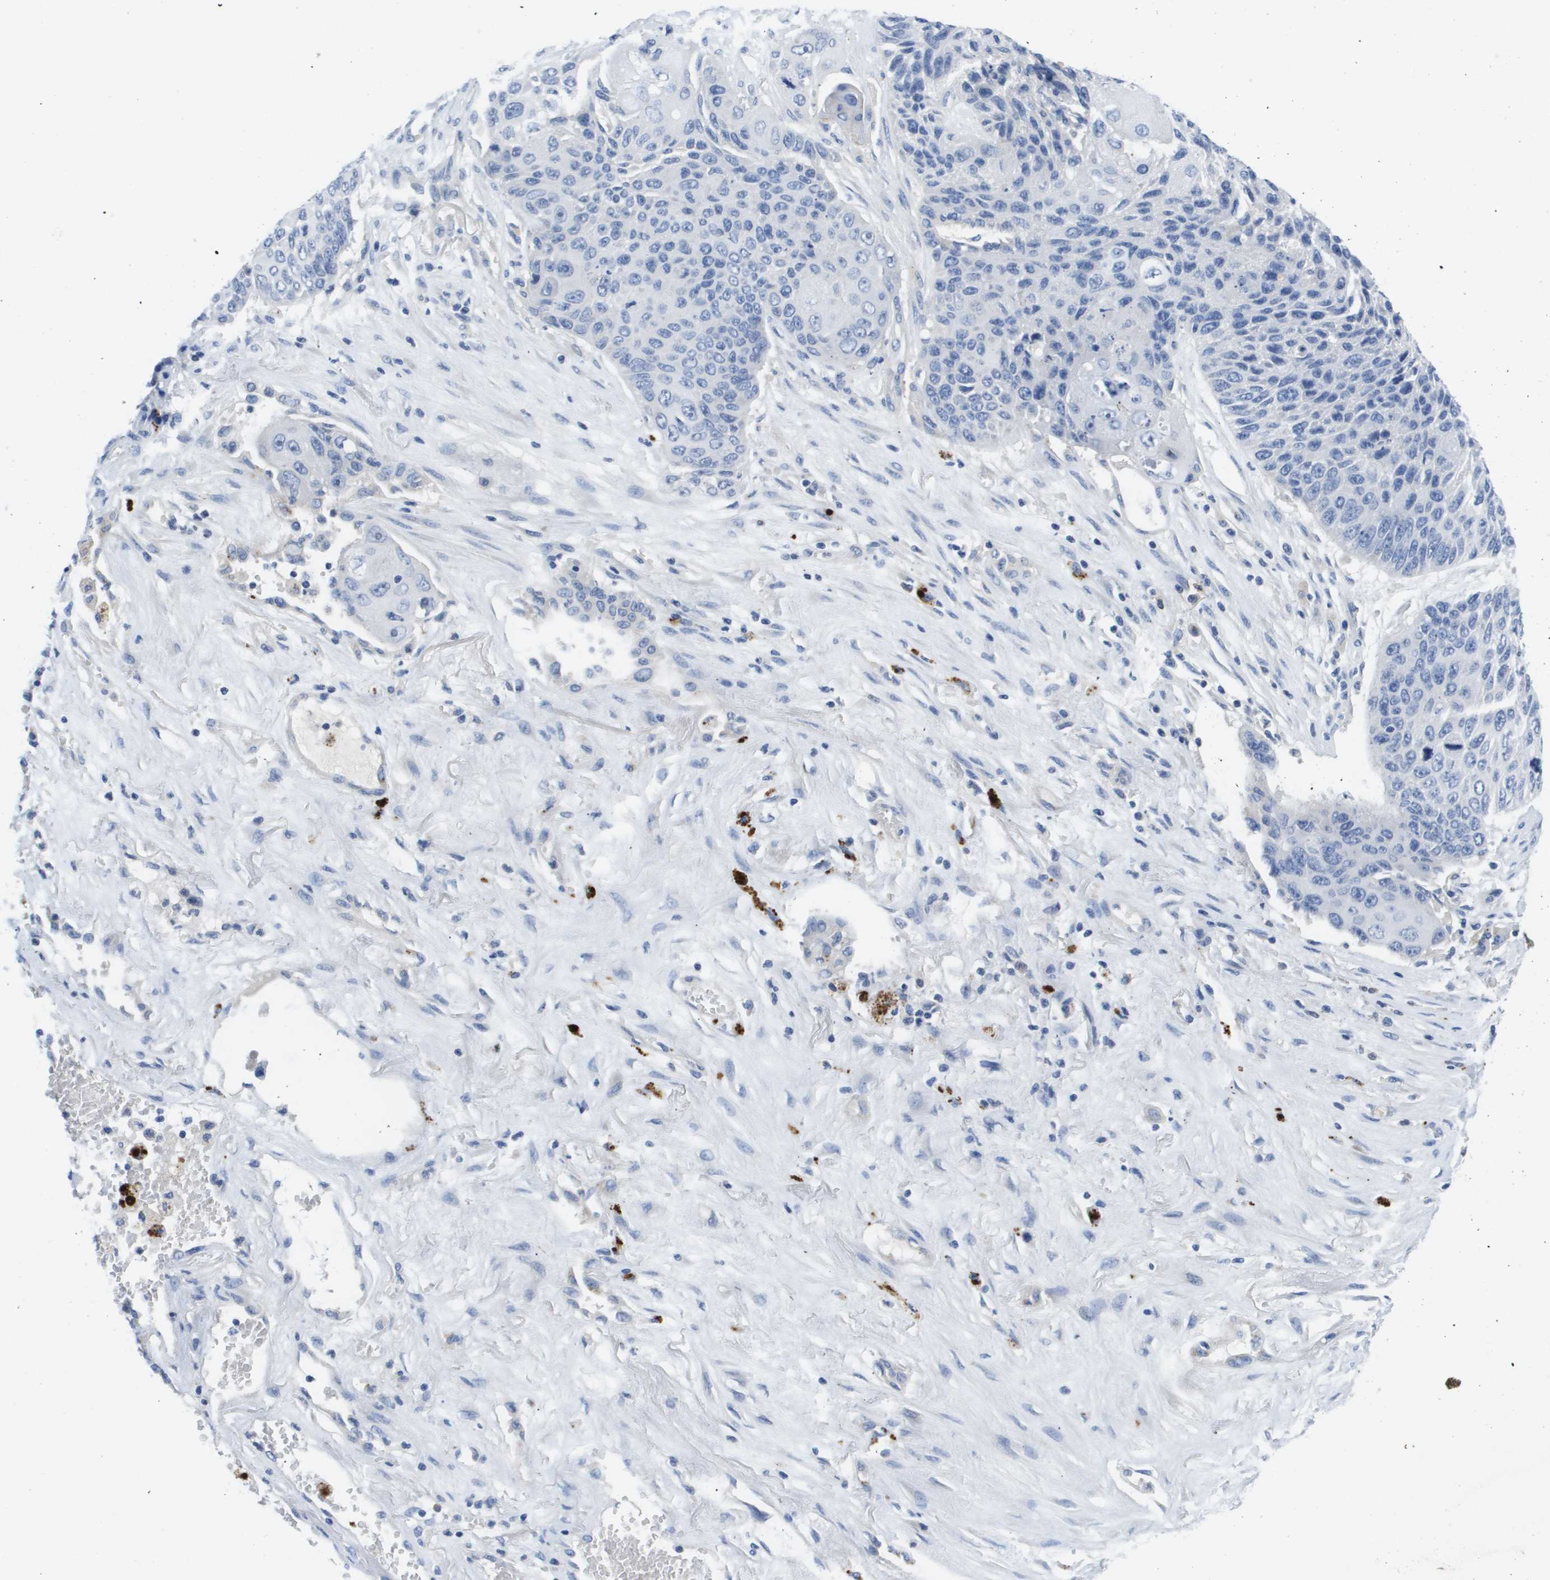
{"staining": {"intensity": "negative", "quantity": "none", "location": "none"}, "tissue": "lung cancer", "cell_type": "Tumor cells", "image_type": "cancer", "snomed": [{"axis": "morphology", "description": "Squamous cell carcinoma, NOS"}, {"axis": "topography", "description": "Lung"}], "caption": "DAB (3,3'-diaminobenzidine) immunohistochemical staining of human squamous cell carcinoma (lung) shows no significant expression in tumor cells.", "gene": "MS4A1", "patient": {"sex": "male", "age": 61}}